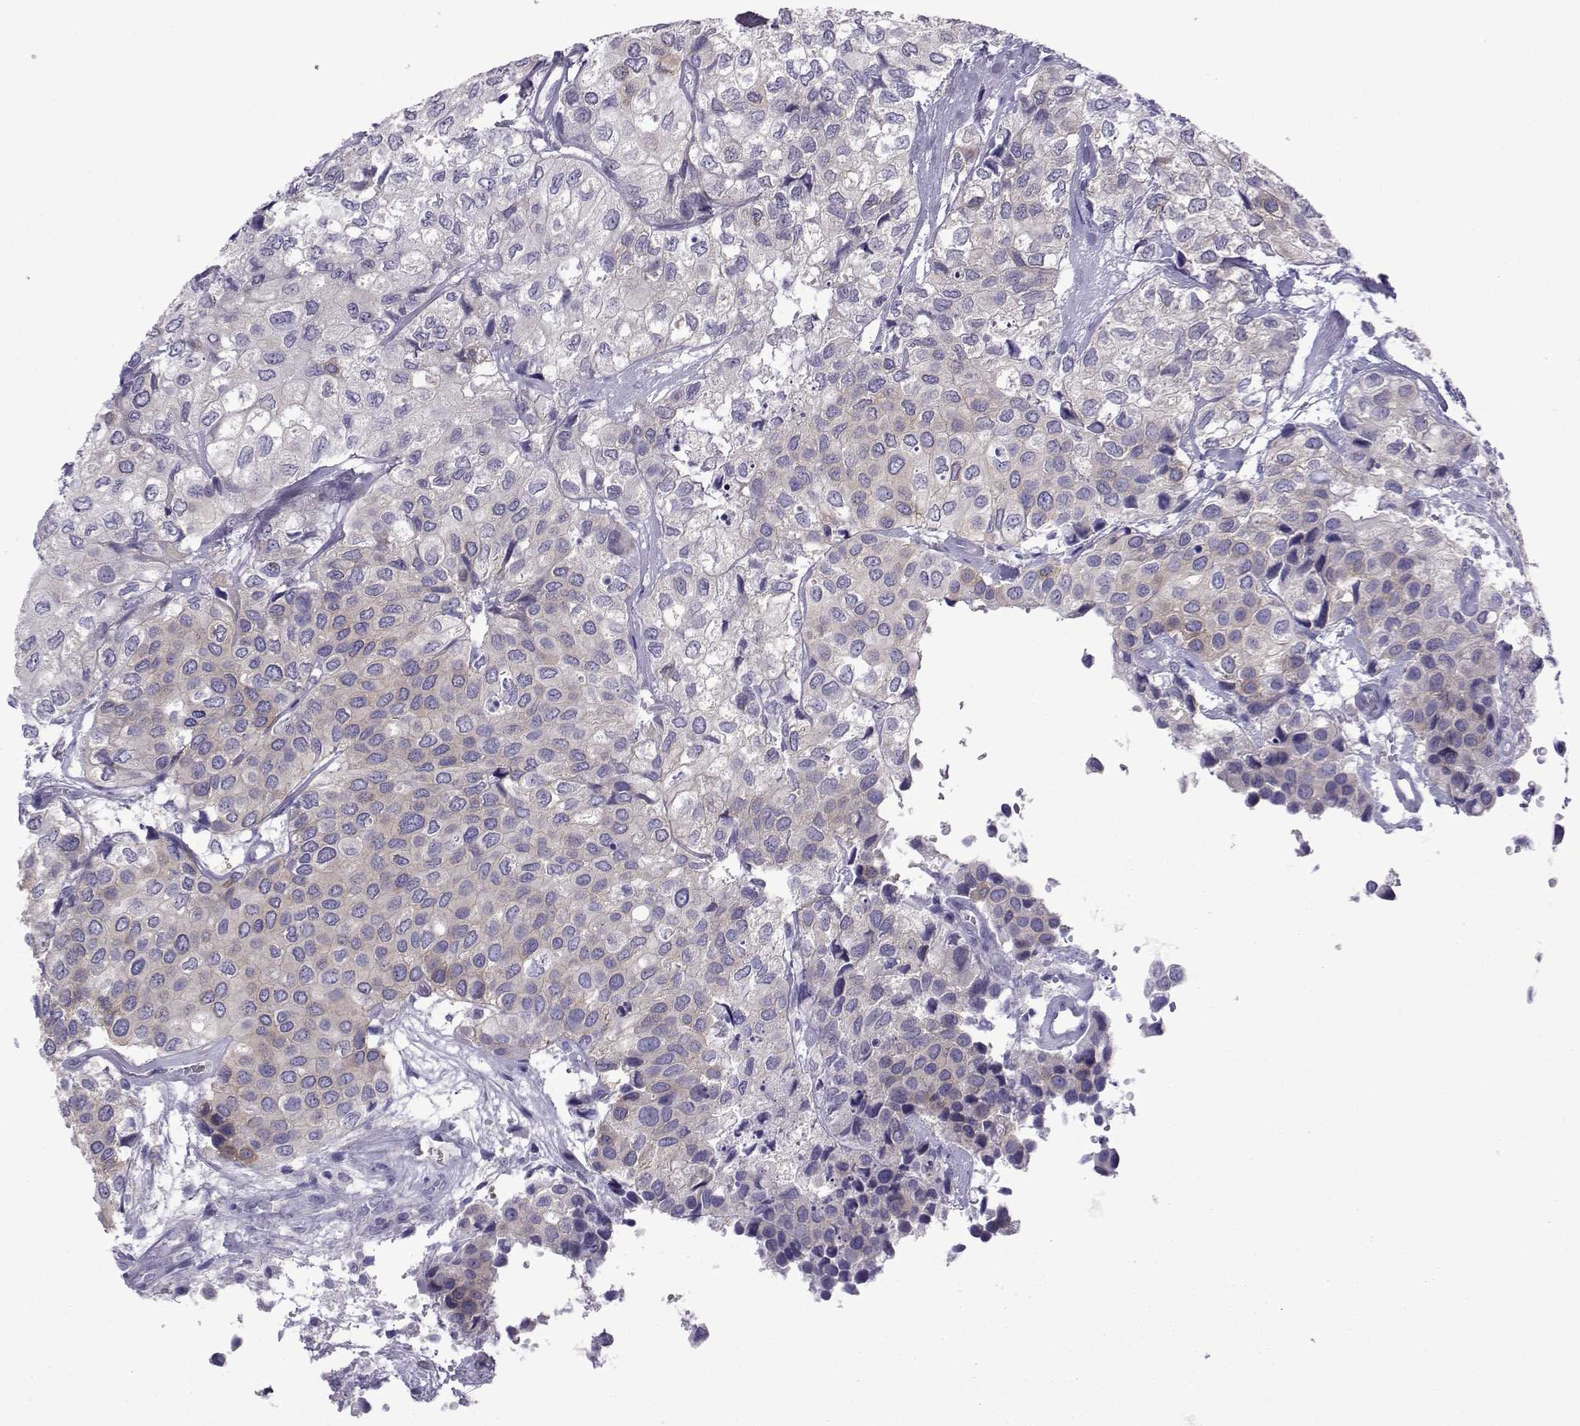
{"staining": {"intensity": "negative", "quantity": "none", "location": "none"}, "tissue": "urothelial cancer", "cell_type": "Tumor cells", "image_type": "cancer", "snomed": [{"axis": "morphology", "description": "Urothelial carcinoma, High grade"}, {"axis": "topography", "description": "Urinary bladder"}], "caption": "A high-resolution photomicrograph shows IHC staining of urothelial cancer, which demonstrates no significant staining in tumor cells. (Stains: DAB IHC with hematoxylin counter stain, Microscopy: brightfield microscopy at high magnification).", "gene": "COL22A1", "patient": {"sex": "male", "age": 73}}